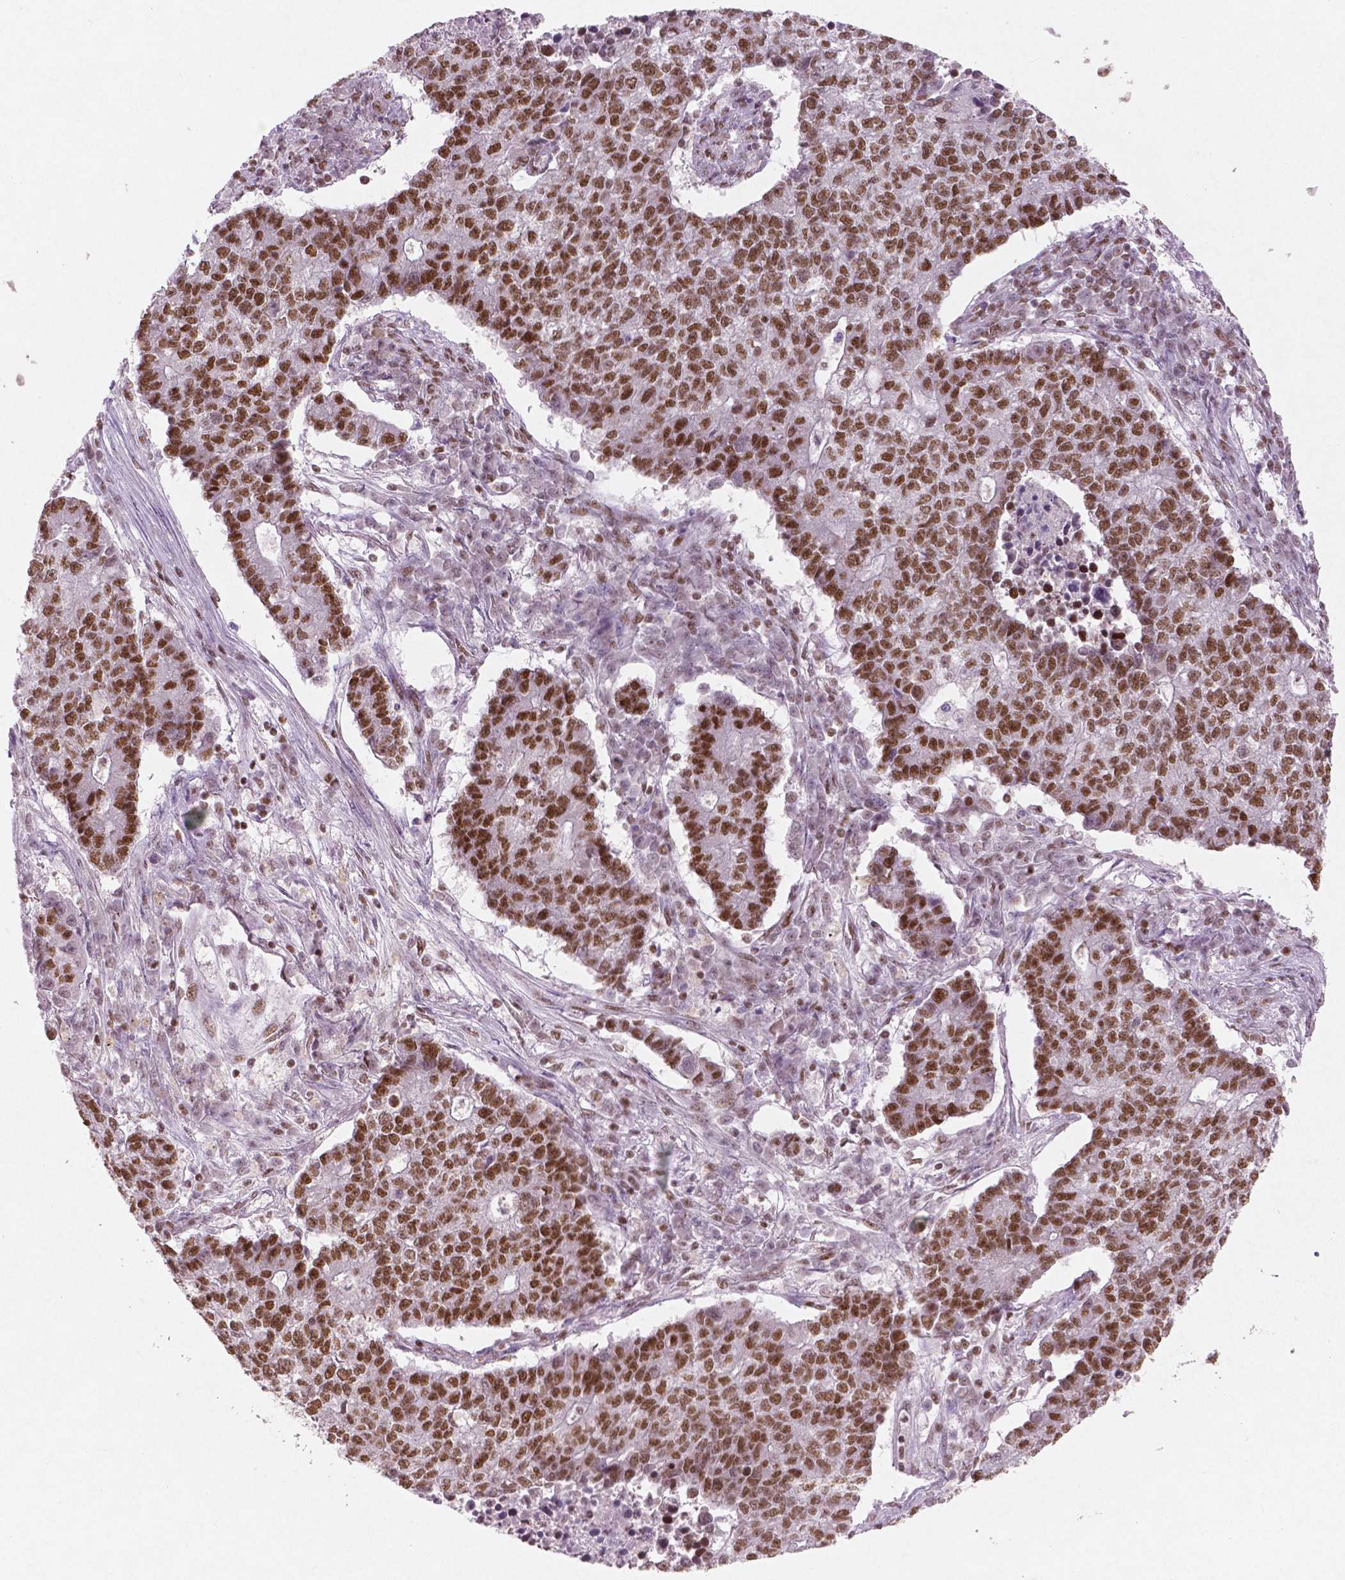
{"staining": {"intensity": "moderate", "quantity": ">75%", "location": "nuclear"}, "tissue": "lung cancer", "cell_type": "Tumor cells", "image_type": "cancer", "snomed": [{"axis": "morphology", "description": "Adenocarcinoma, NOS"}, {"axis": "topography", "description": "Lung"}], "caption": "Immunohistochemical staining of adenocarcinoma (lung) reveals medium levels of moderate nuclear protein expression in about >75% of tumor cells.", "gene": "BRD4", "patient": {"sex": "male", "age": 57}}